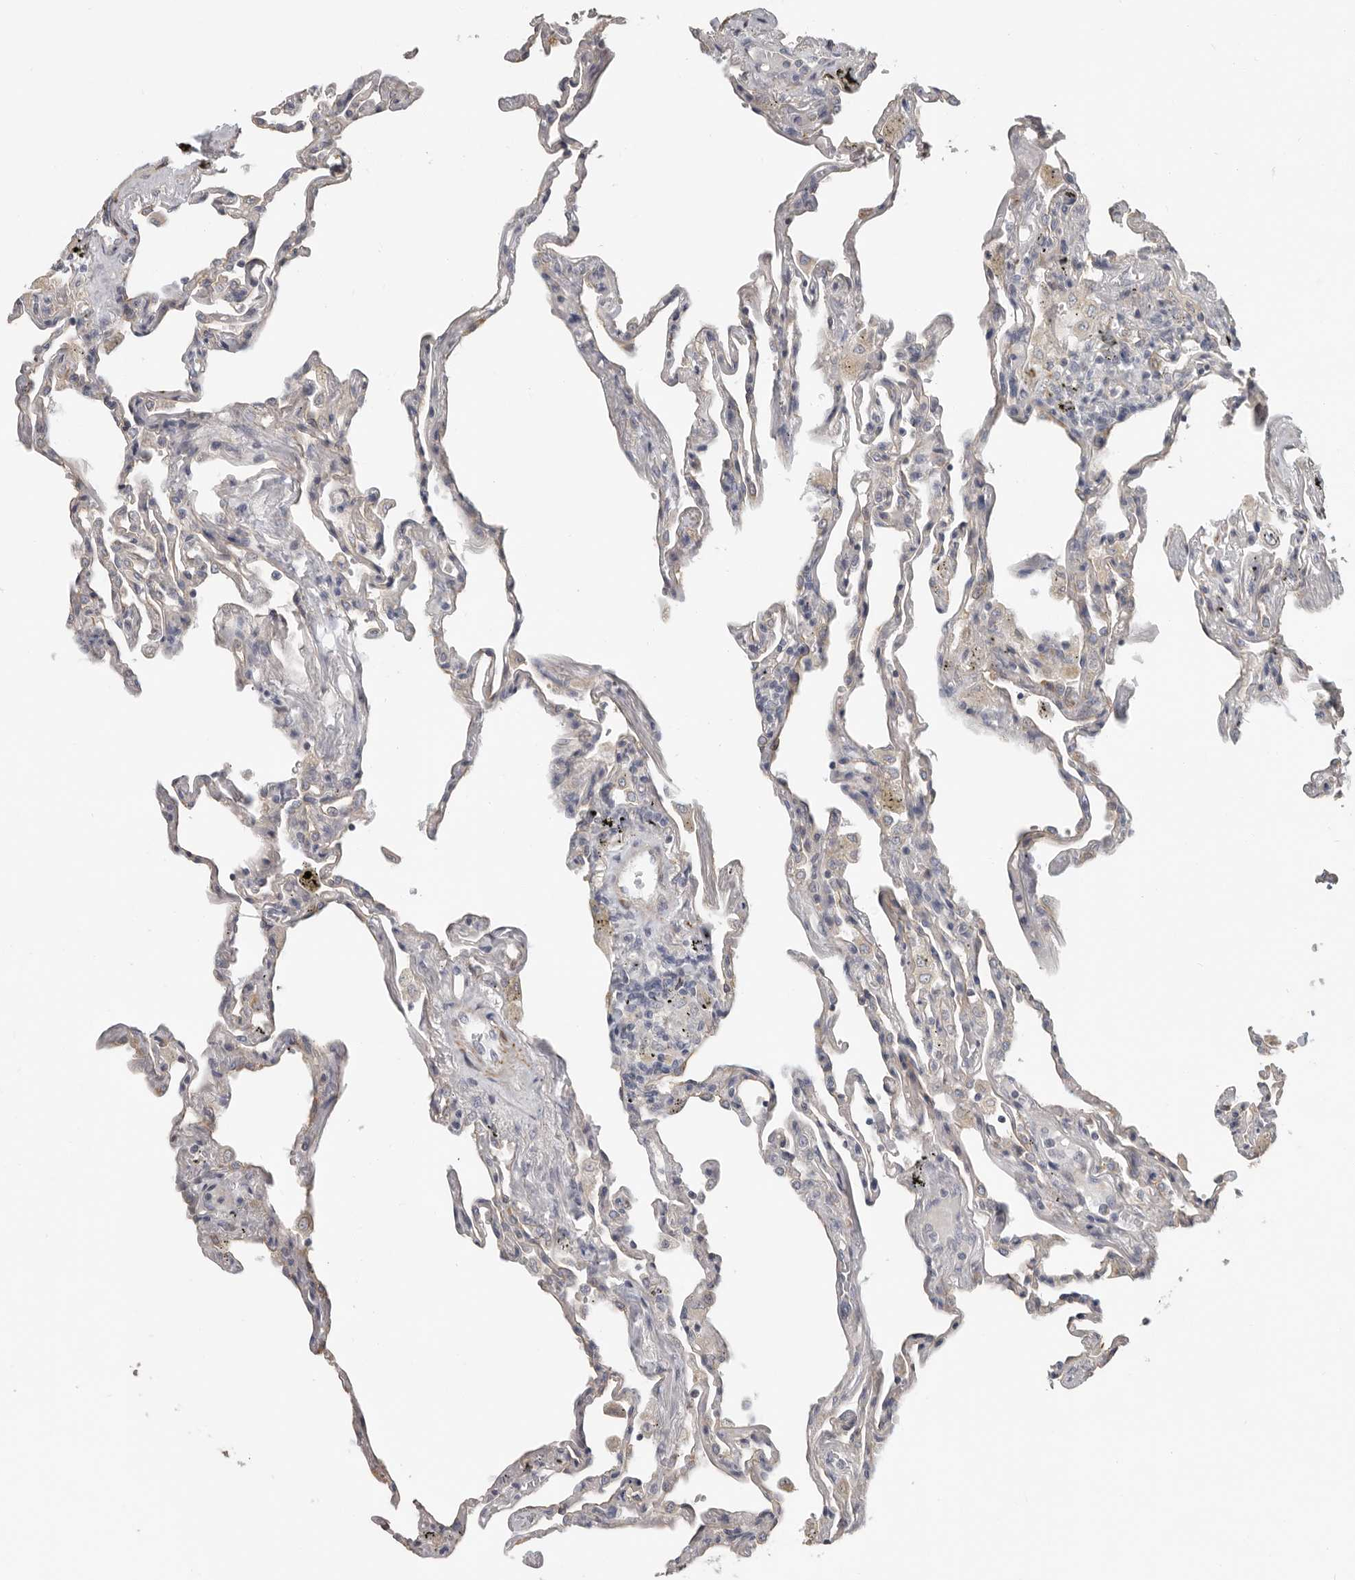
{"staining": {"intensity": "negative", "quantity": "none", "location": "none"}, "tissue": "lung", "cell_type": "Alveolar cells", "image_type": "normal", "snomed": [{"axis": "morphology", "description": "Normal tissue, NOS"}, {"axis": "topography", "description": "Lung"}], "caption": "The micrograph shows no staining of alveolar cells in unremarkable lung. The staining was performed using DAB (3,3'-diaminobenzidine) to visualize the protein expression in brown, while the nuclei were stained in blue with hematoxylin (Magnification: 20x).", "gene": "UNK", "patient": {"sex": "male", "age": 59}}